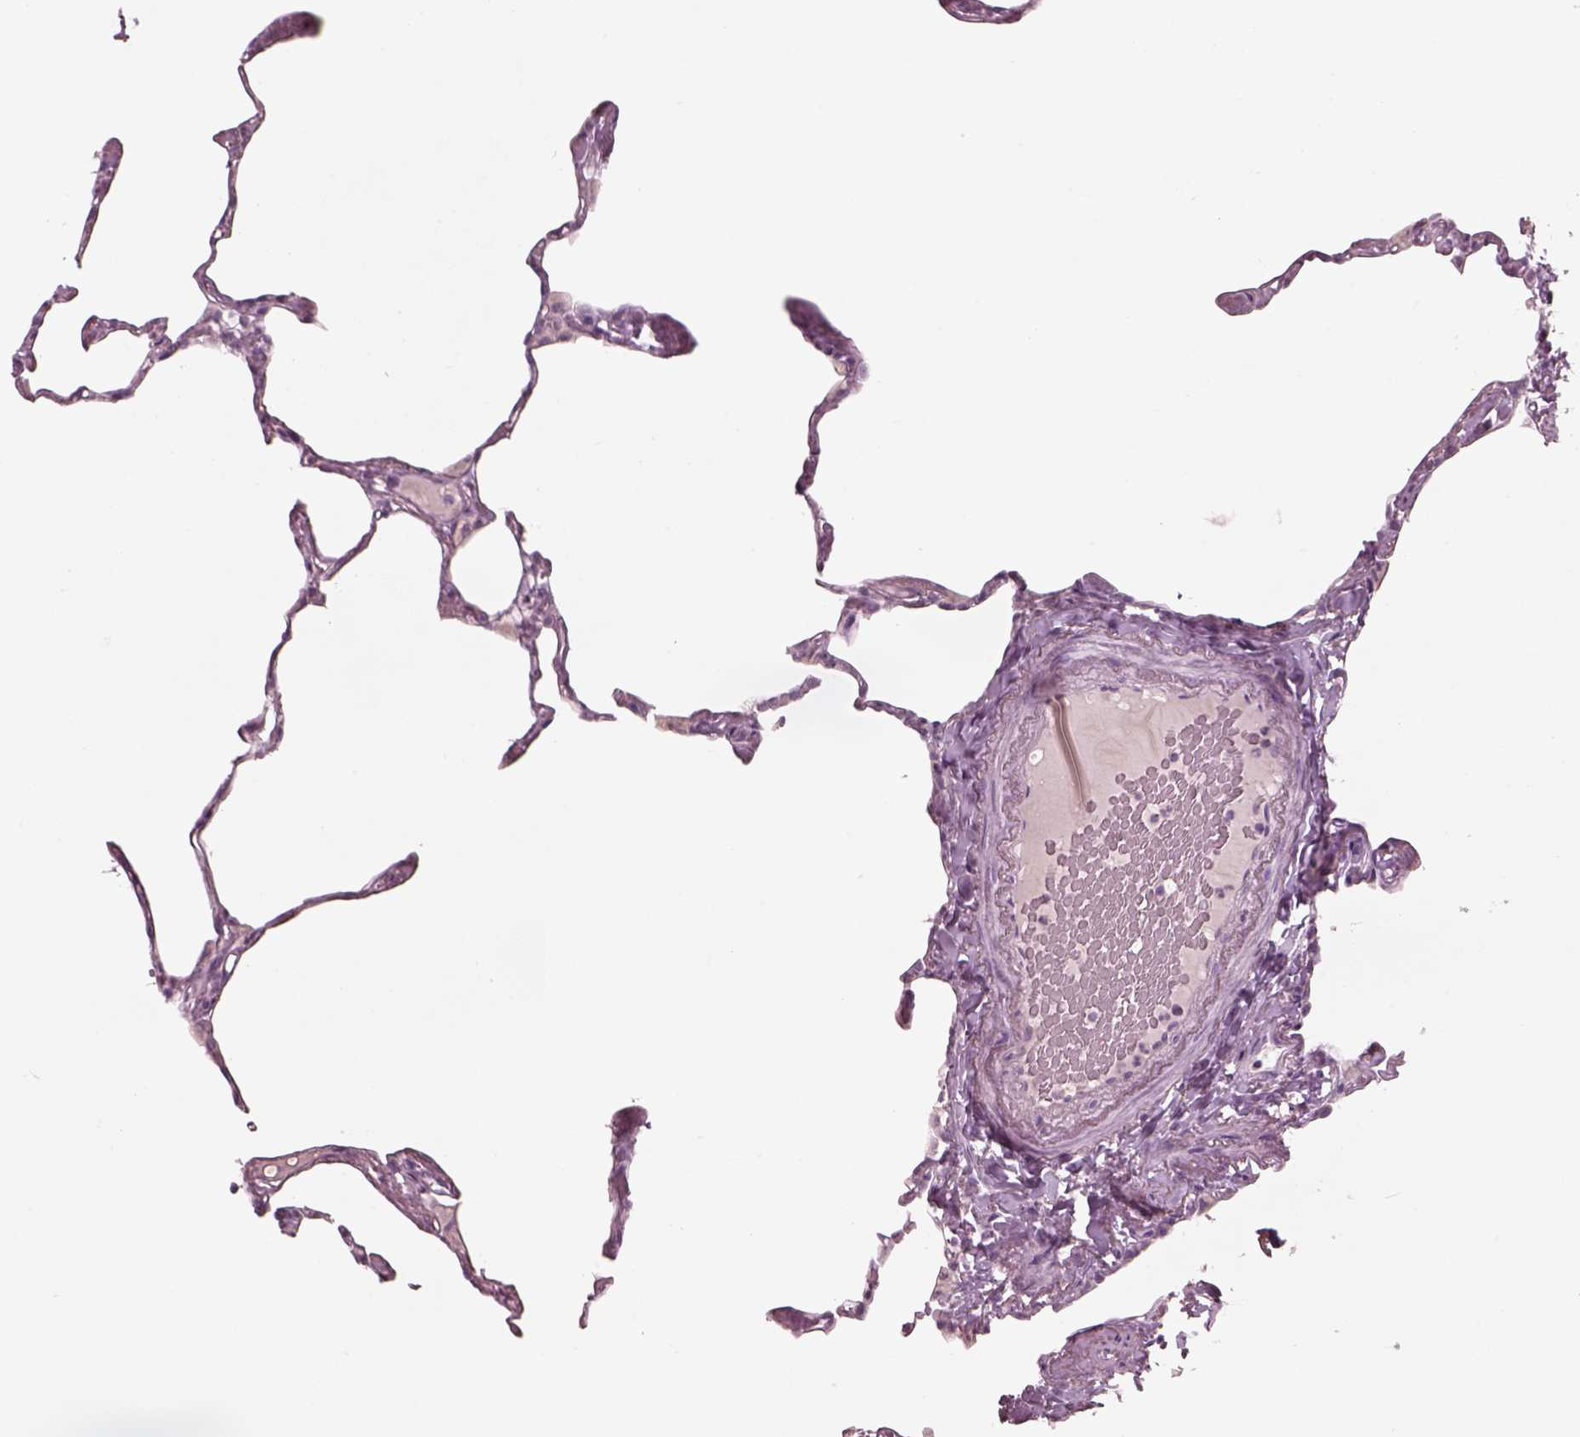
{"staining": {"intensity": "negative", "quantity": "none", "location": "none"}, "tissue": "lung", "cell_type": "Alveolar cells", "image_type": "normal", "snomed": [{"axis": "morphology", "description": "Normal tissue, NOS"}, {"axis": "topography", "description": "Lung"}], "caption": "Immunohistochemical staining of unremarkable human lung exhibits no significant staining in alveolar cells.", "gene": "PDCD1", "patient": {"sex": "male", "age": 65}}